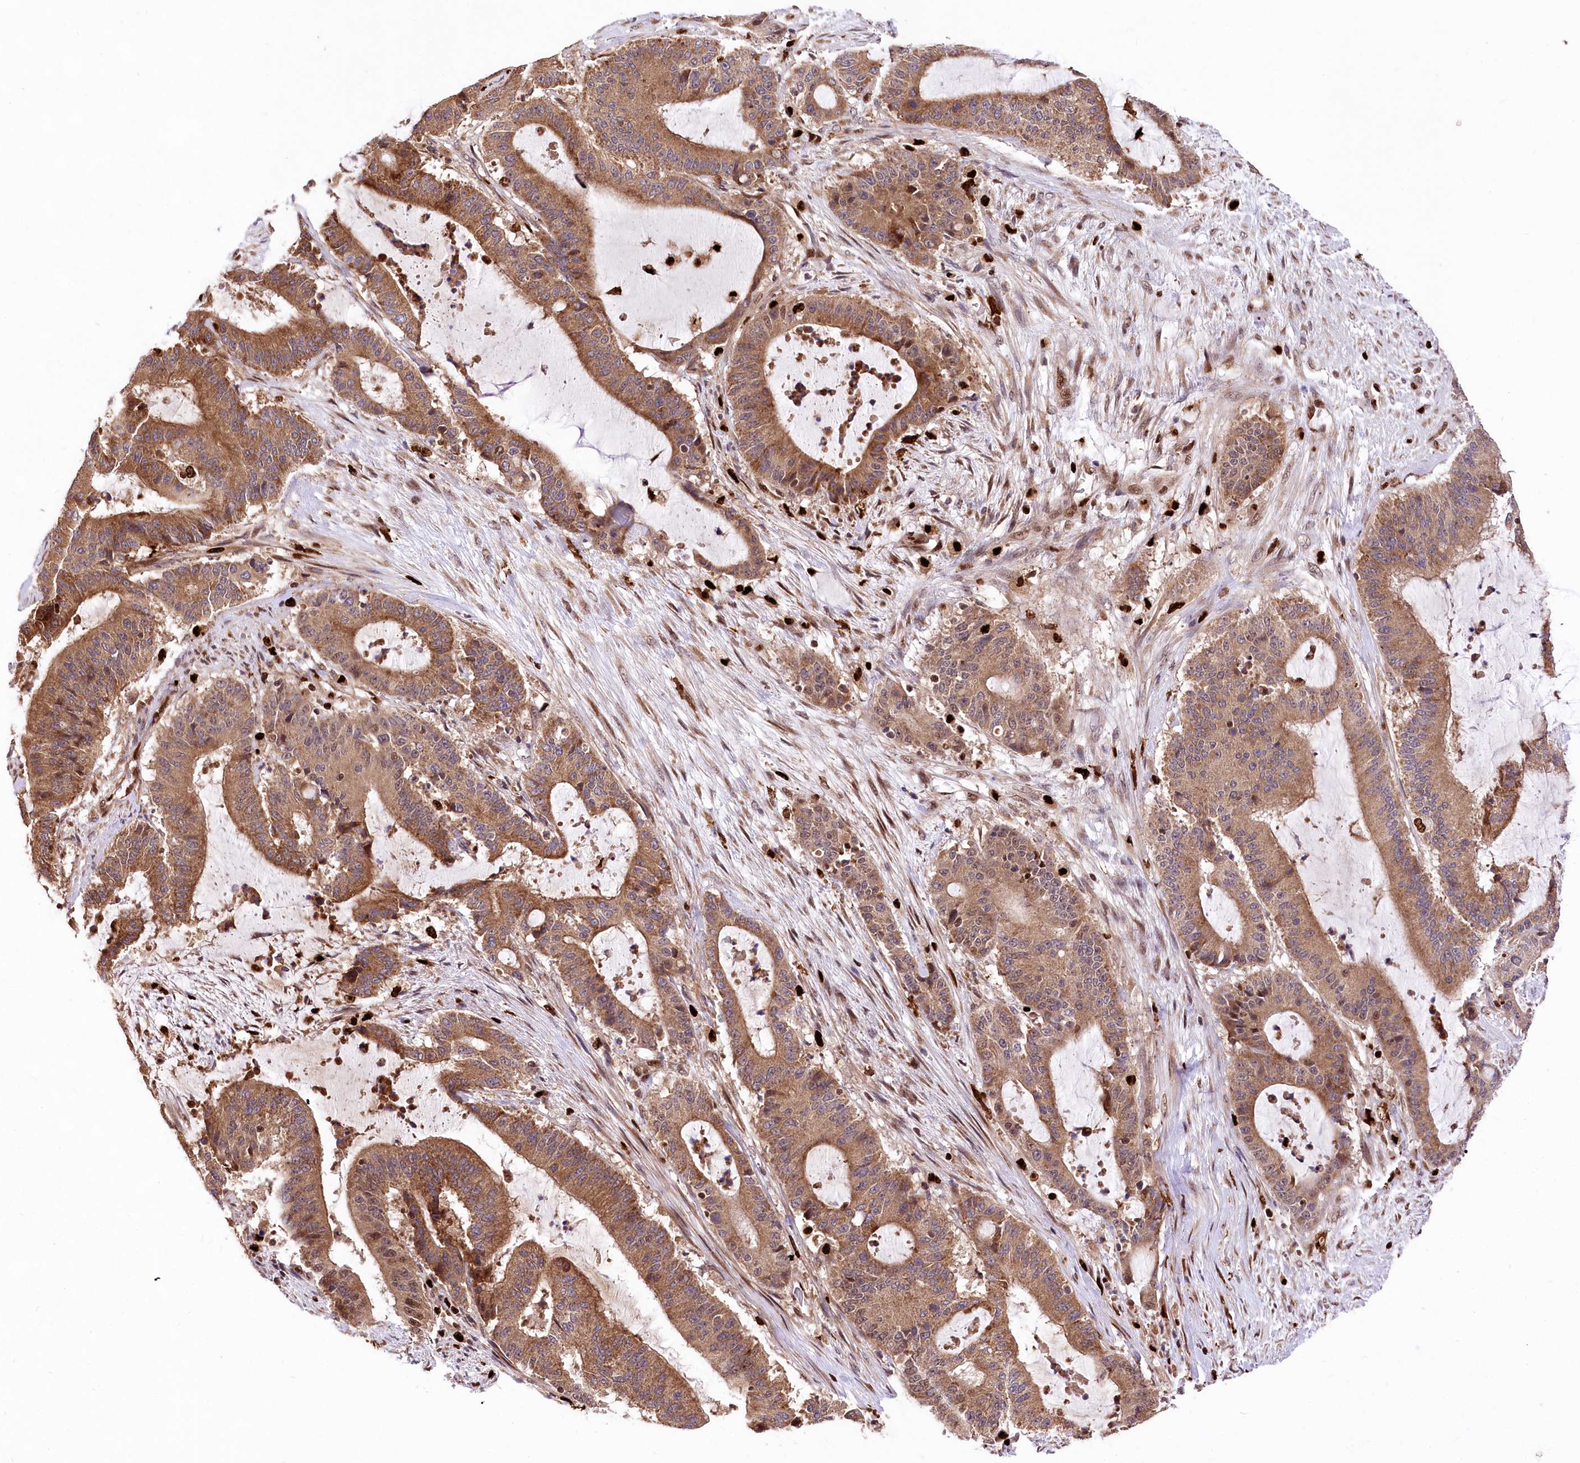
{"staining": {"intensity": "moderate", "quantity": ">75%", "location": "cytoplasmic/membranous"}, "tissue": "liver cancer", "cell_type": "Tumor cells", "image_type": "cancer", "snomed": [{"axis": "morphology", "description": "Normal tissue, NOS"}, {"axis": "morphology", "description": "Cholangiocarcinoma"}, {"axis": "topography", "description": "Liver"}, {"axis": "topography", "description": "Peripheral nerve tissue"}], "caption": "Immunohistochemical staining of human liver cancer reveals moderate cytoplasmic/membranous protein positivity in approximately >75% of tumor cells.", "gene": "FIGN", "patient": {"sex": "female", "age": 73}}